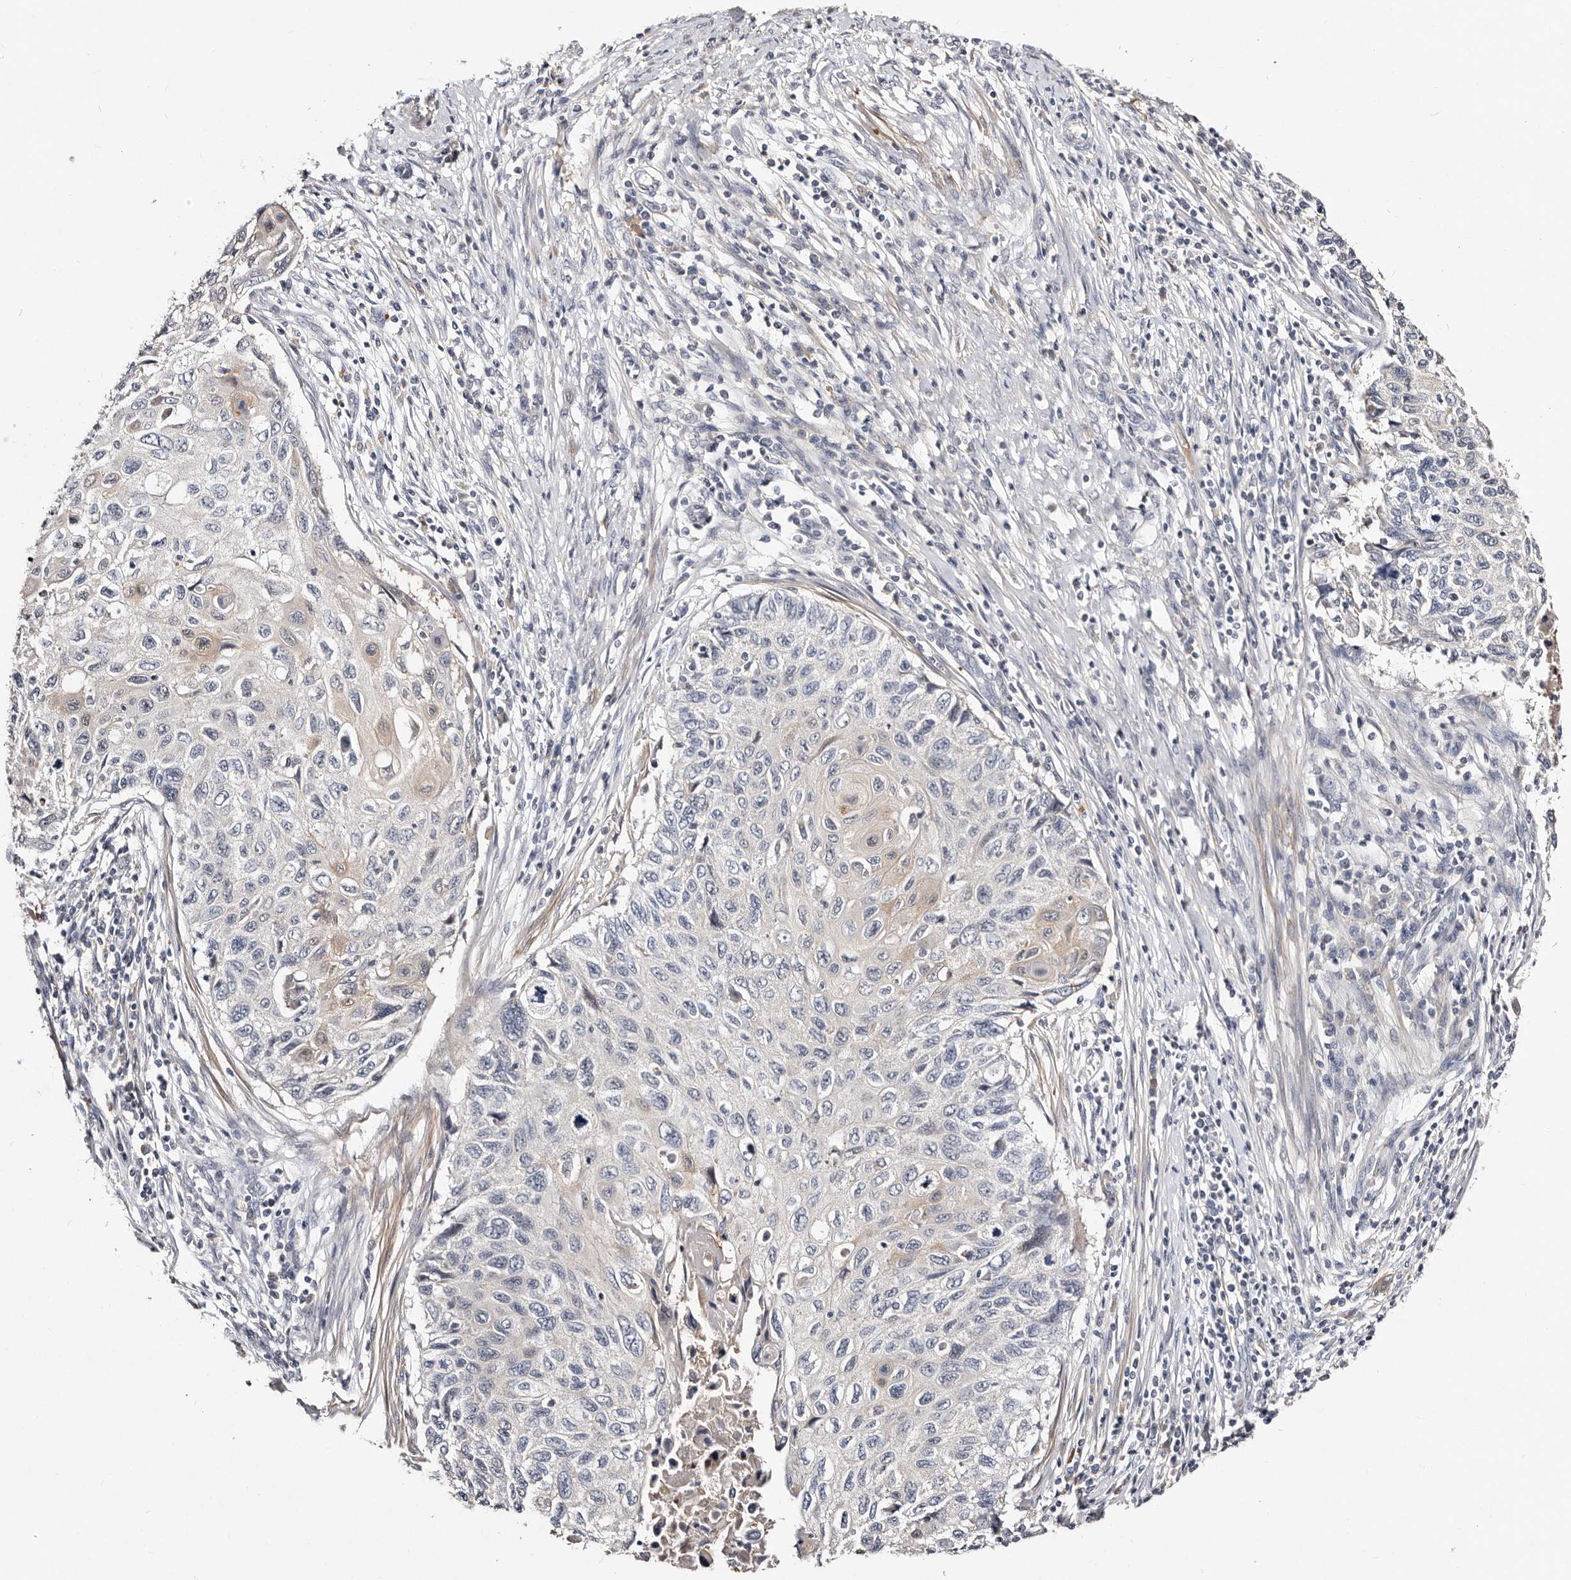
{"staining": {"intensity": "negative", "quantity": "none", "location": "none"}, "tissue": "cervical cancer", "cell_type": "Tumor cells", "image_type": "cancer", "snomed": [{"axis": "morphology", "description": "Squamous cell carcinoma, NOS"}, {"axis": "topography", "description": "Cervix"}], "caption": "Squamous cell carcinoma (cervical) was stained to show a protein in brown. There is no significant staining in tumor cells. Brightfield microscopy of immunohistochemistry stained with DAB (brown) and hematoxylin (blue), captured at high magnification.", "gene": "MRPS33", "patient": {"sex": "female", "age": 70}}